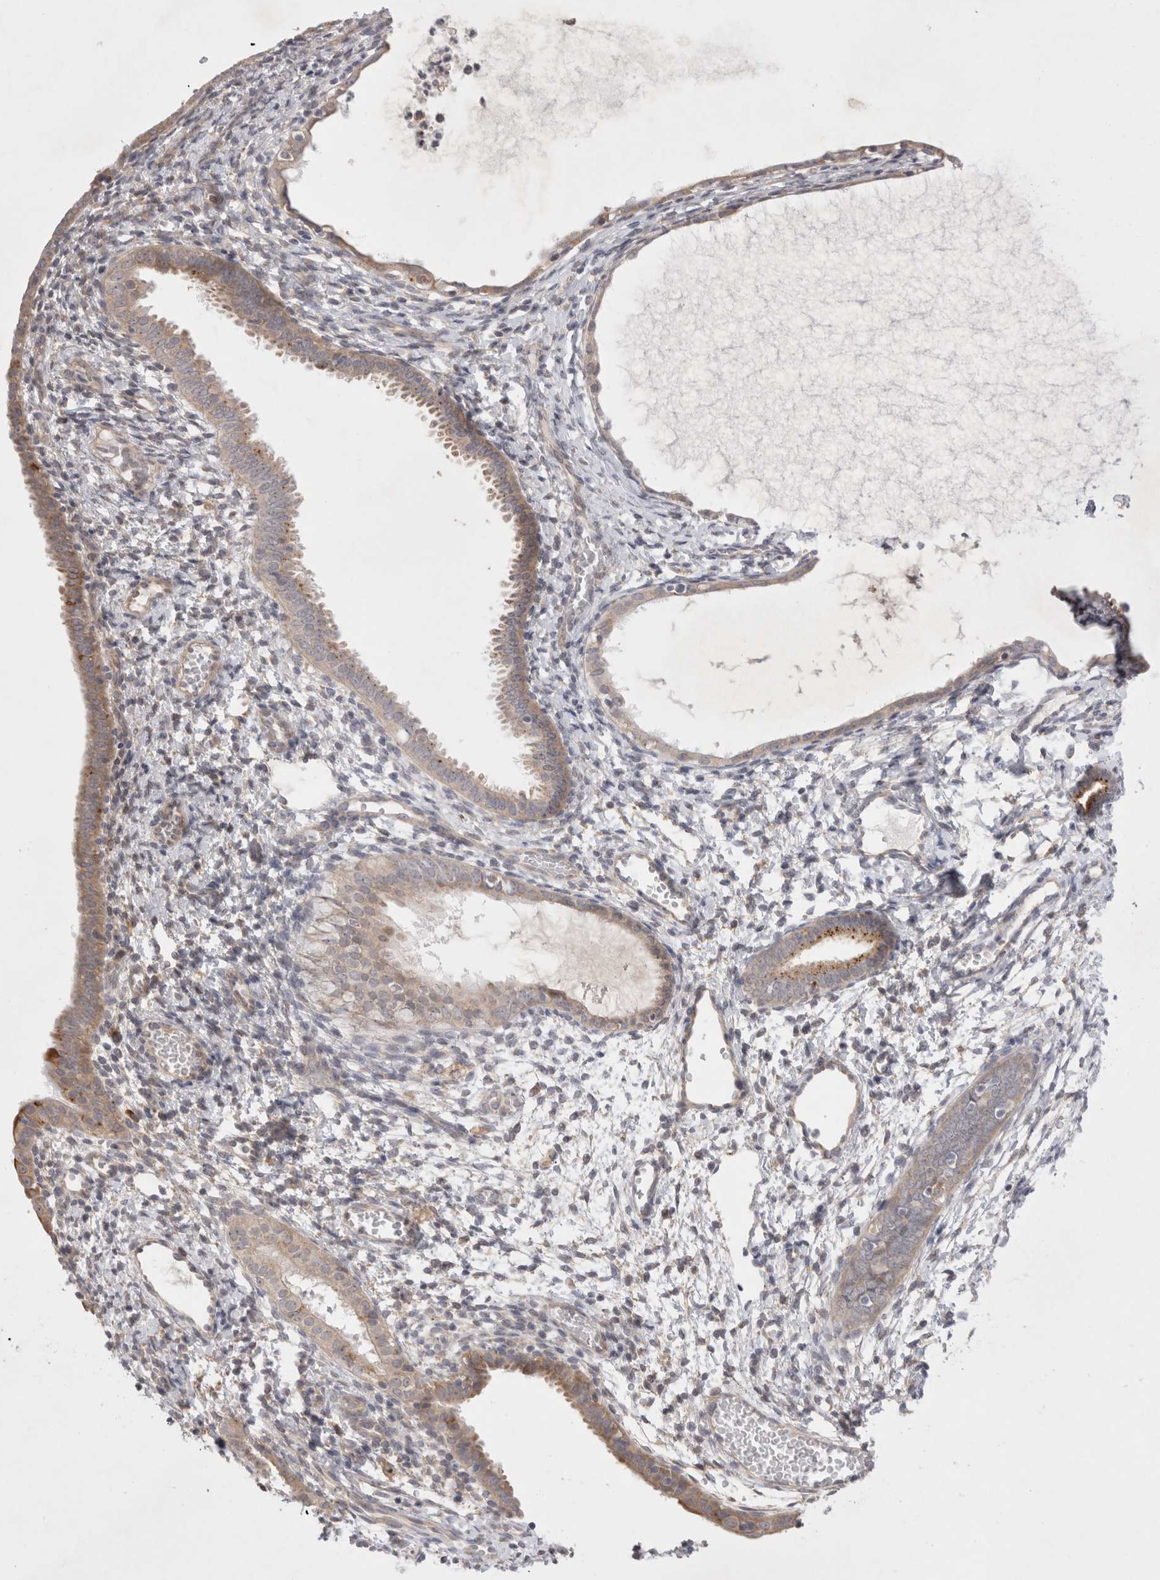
{"staining": {"intensity": "weak", "quantity": ">75%", "location": "cytoplasmic/membranous"}, "tissue": "endometrial cancer", "cell_type": "Tumor cells", "image_type": "cancer", "snomed": [{"axis": "morphology", "description": "Adenocarcinoma, NOS"}, {"axis": "topography", "description": "Endometrium"}], "caption": "IHC photomicrograph of human endometrial cancer stained for a protein (brown), which demonstrates low levels of weak cytoplasmic/membranous staining in about >75% of tumor cells.", "gene": "NPC1", "patient": {"sex": "female", "age": 58}}